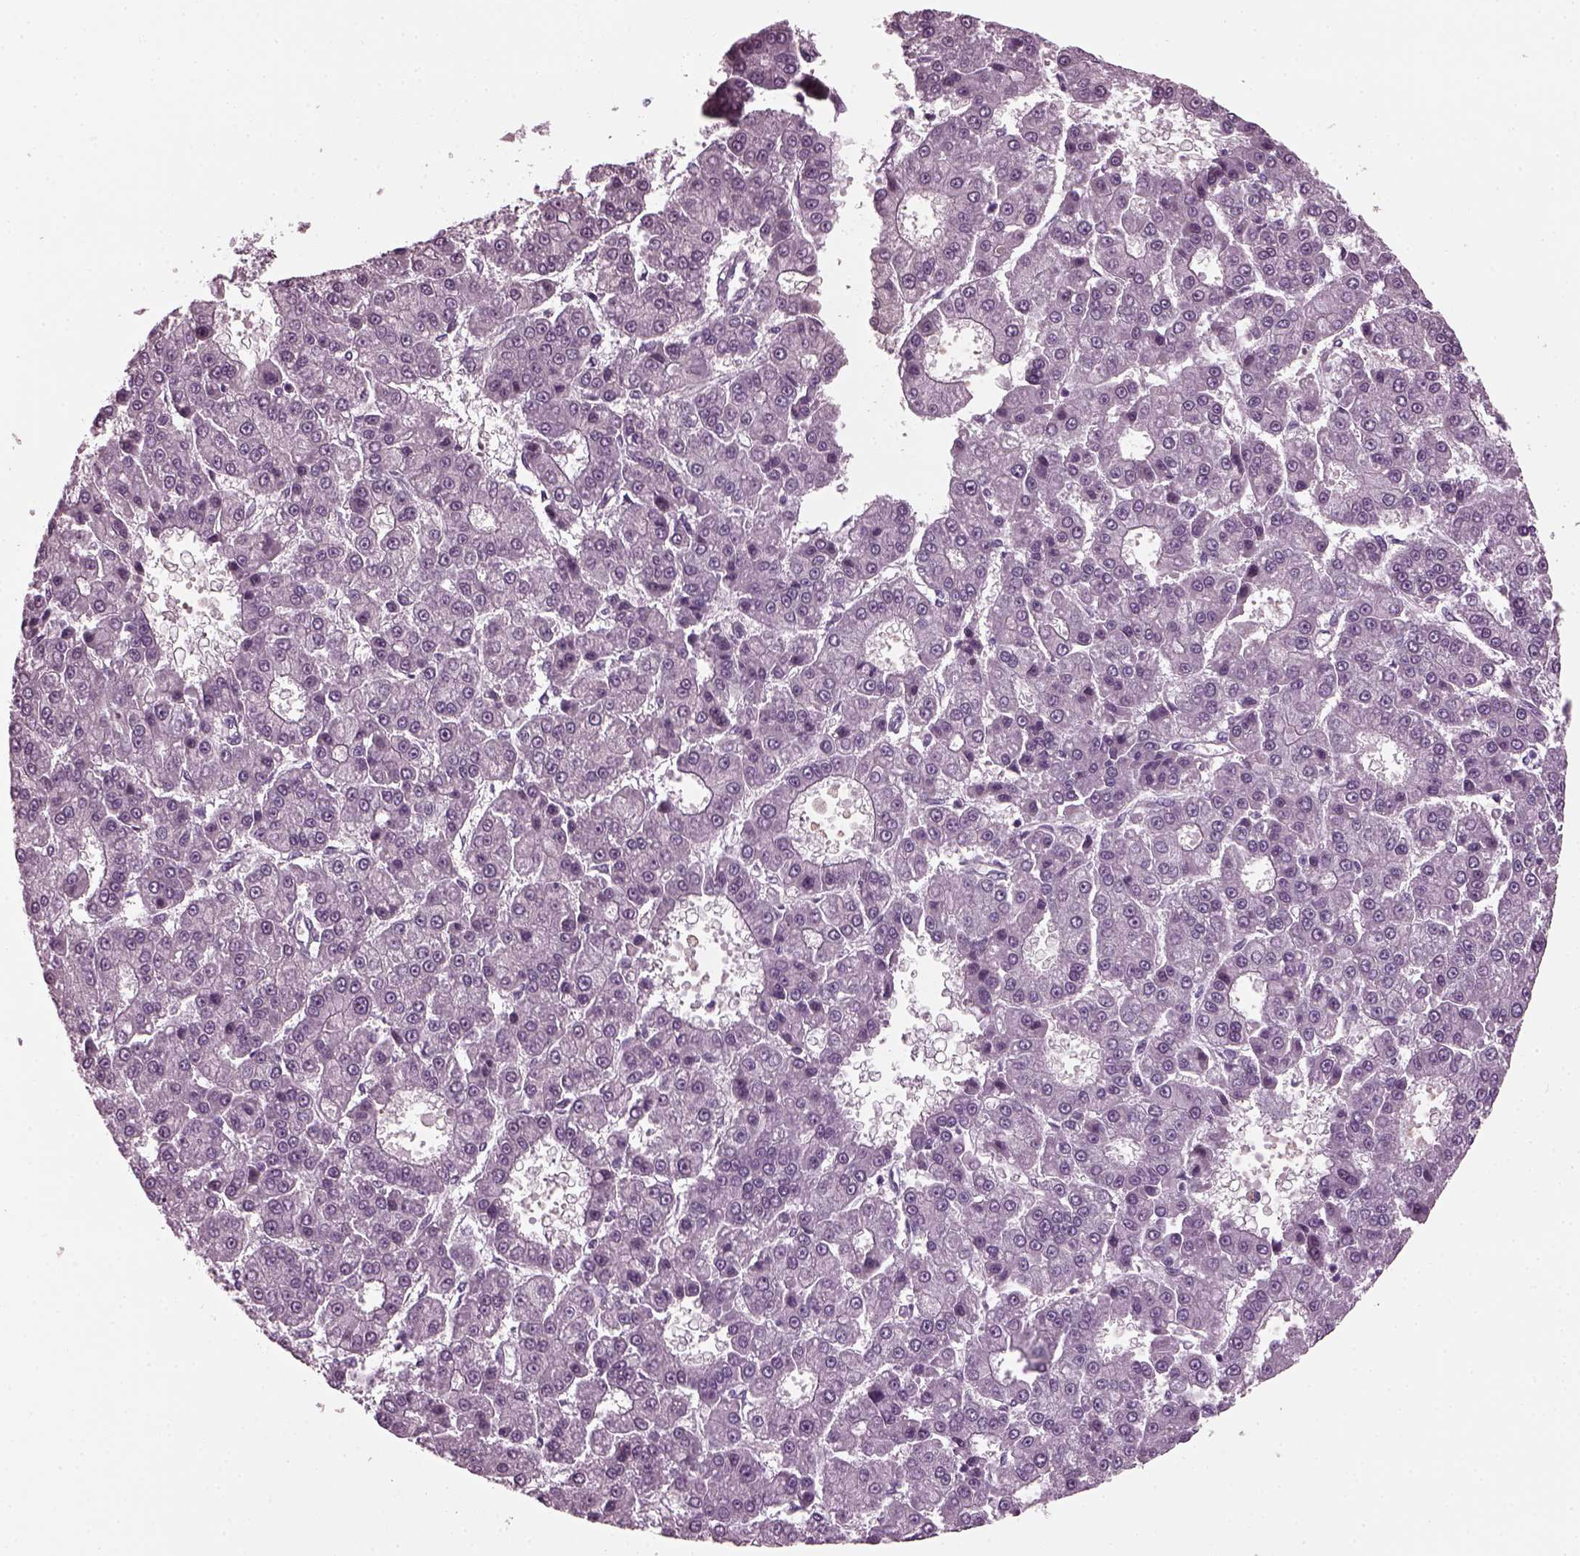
{"staining": {"intensity": "negative", "quantity": "none", "location": "none"}, "tissue": "liver cancer", "cell_type": "Tumor cells", "image_type": "cancer", "snomed": [{"axis": "morphology", "description": "Carcinoma, Hepatocellular, NOS"}, {"axis": "topography", "description": "Liver"}], "caption": "Immunohistochemistry (IHC) histopathology image of human liver cancer (hepatocellular carcinoma) stained for a protein (brown), which displays no staining in tumor cells. (Immunohistochemistry, brightfield microscopy, high magnification).", "gene": "DPYSL5", "patient": {"sex": "male", "age": 70}}